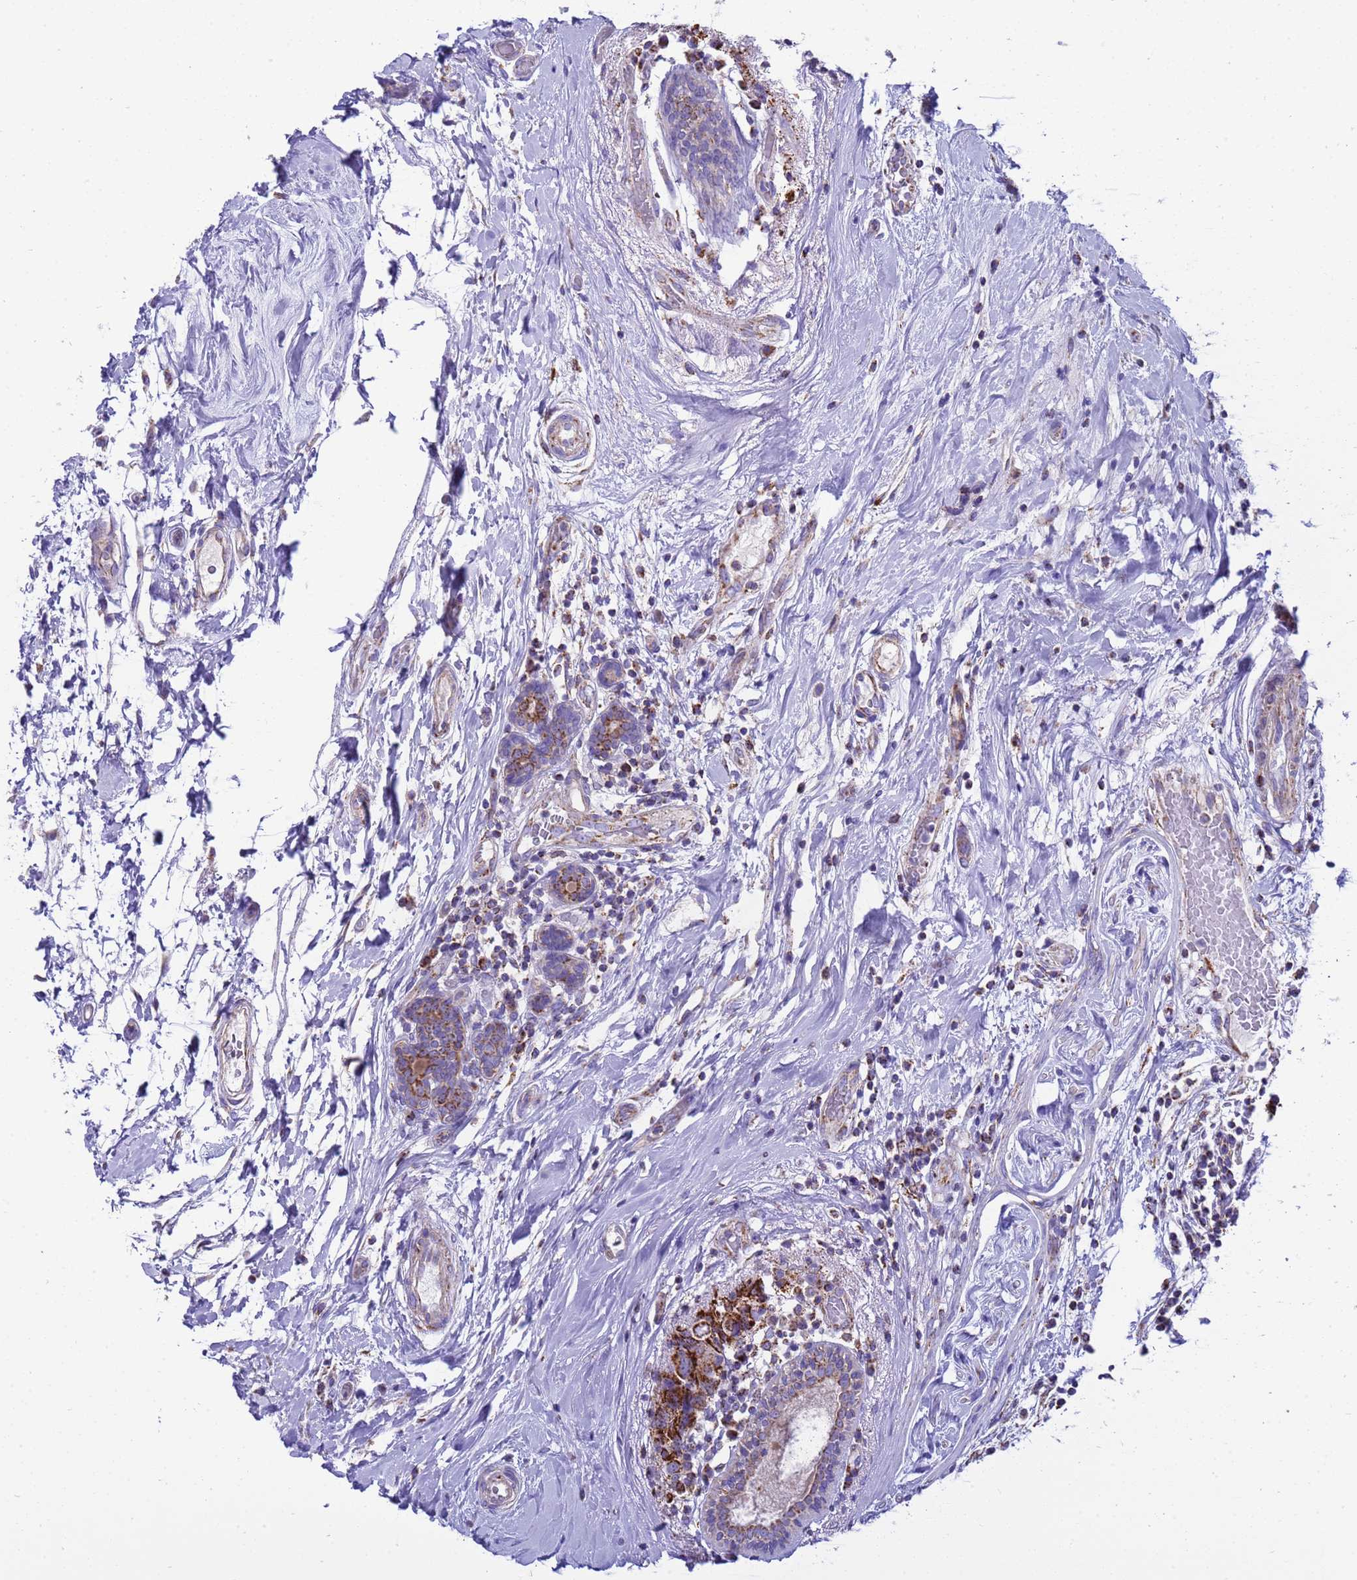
{"staining": {"intensity": "strong", "quantity": ">75%", "location": "cytoplasmic/membranous"}, "tissue": "breast cancer", "cell_type": "Tumor cells", "image_type": "cancer", "snomed": [{"axis": "morphology", "description": "Duct carcinoma"}, {"axis": "topography", "description": "Breast"}], "caption": "Immunohistochemical staining of human infiltrating ductal carcinoma (breast) reveals strong cytoplasmic/membranous protein staining in approximately >75% of tumor cells.", "gene": "RNF165", "patient": {"sex": "female", "age": 62}}